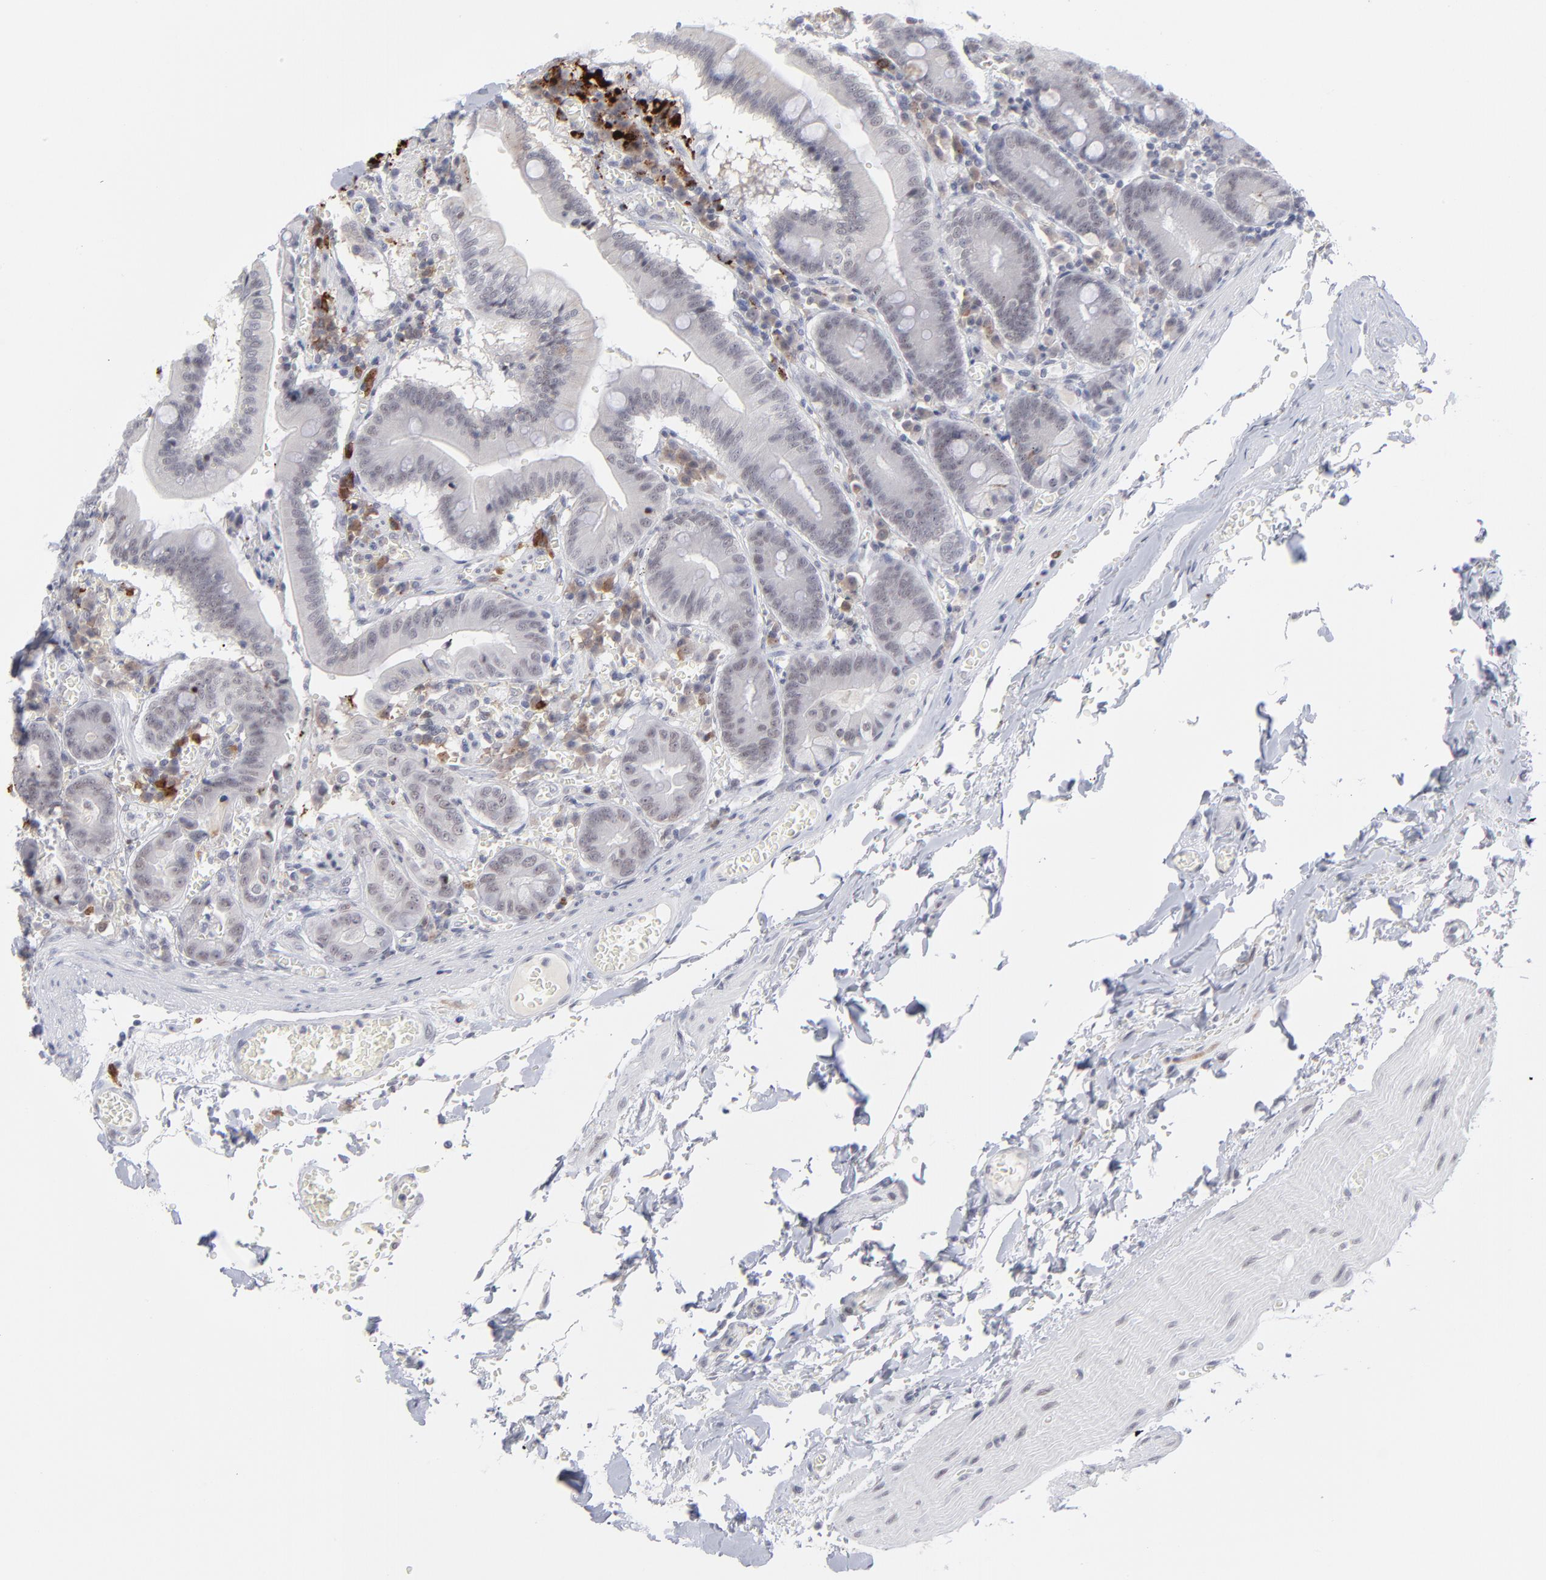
{"staining": {"intensity": "negative", "quantity": "none", "location": "none"}, "tissue": "small intestine", "cell_type": "Glandular cells", "image_type": "normal", "snomed": [{"axis": "morphology", "description": "Normal tissue, NOS"}, {"axis": "topography", "description": "Small intestine"}], "caption": "This is an immunohistochemistry (IHC) histopathology image of benign human small intestine. There is no positivity in glandular cells.", "gene": "CCR2", "patient": {"sex": "male", "age": 71}}